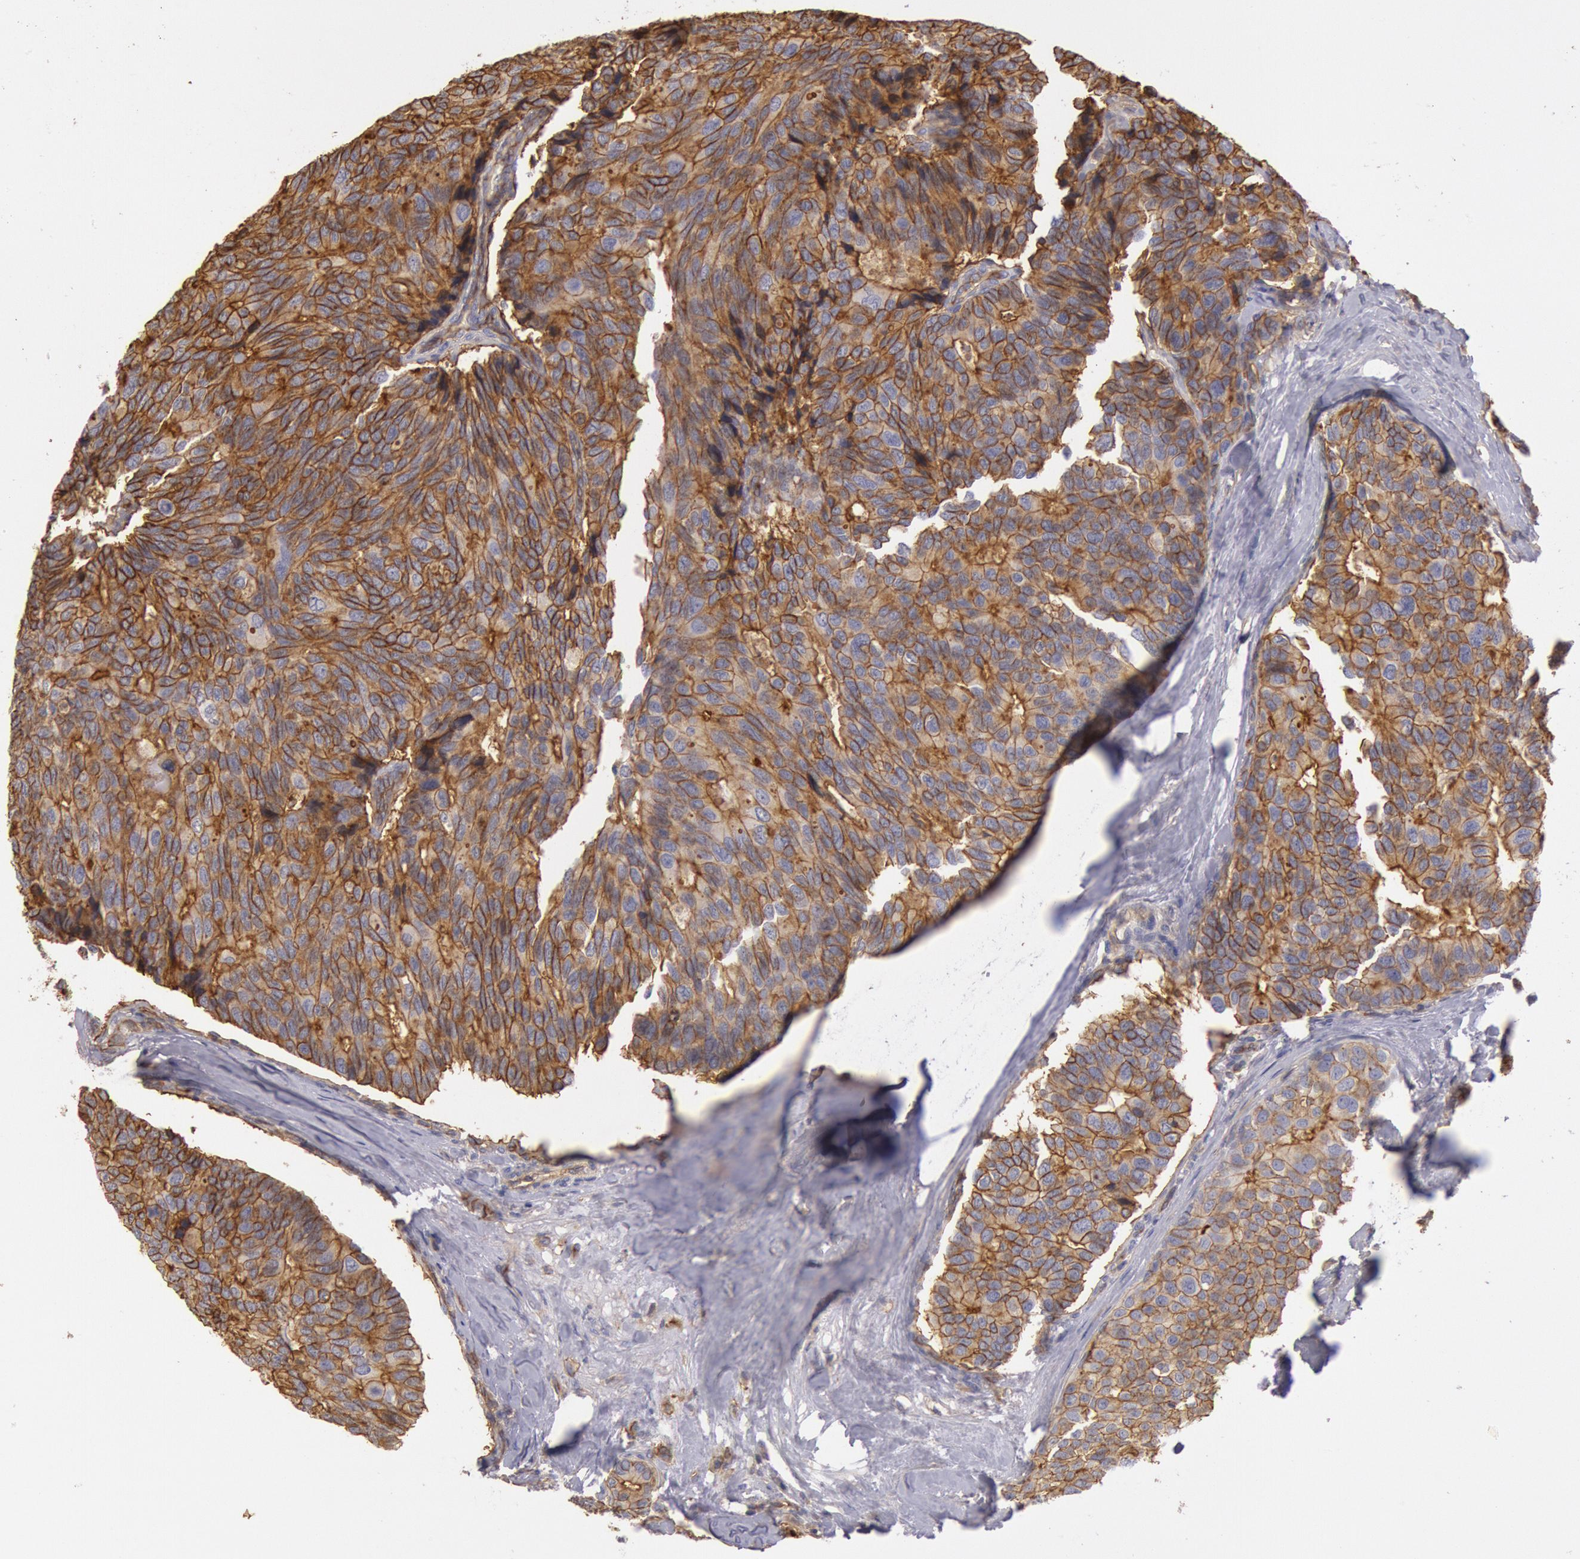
{"staining": {"intensity": "strong", "quantity": ">75%", "location": "cytoplasmic/membranous"}, "tissue": "breast cancer", "cell_type": "Tumor cells", "image_type": "cancer", "snomed": [{"axis": "morphology", "description": "Duct carcinoma"}, {"axis": "topography", "description": "Breast"}], "caption": "Breast invasive ductal carcinoma stained with a brown dye shows strong cytoplasmic/membranous positive staining in approximately >75% of tumor cells.", "gene": "SNAP23", "patient": {"sex": "female", "age": 69}}